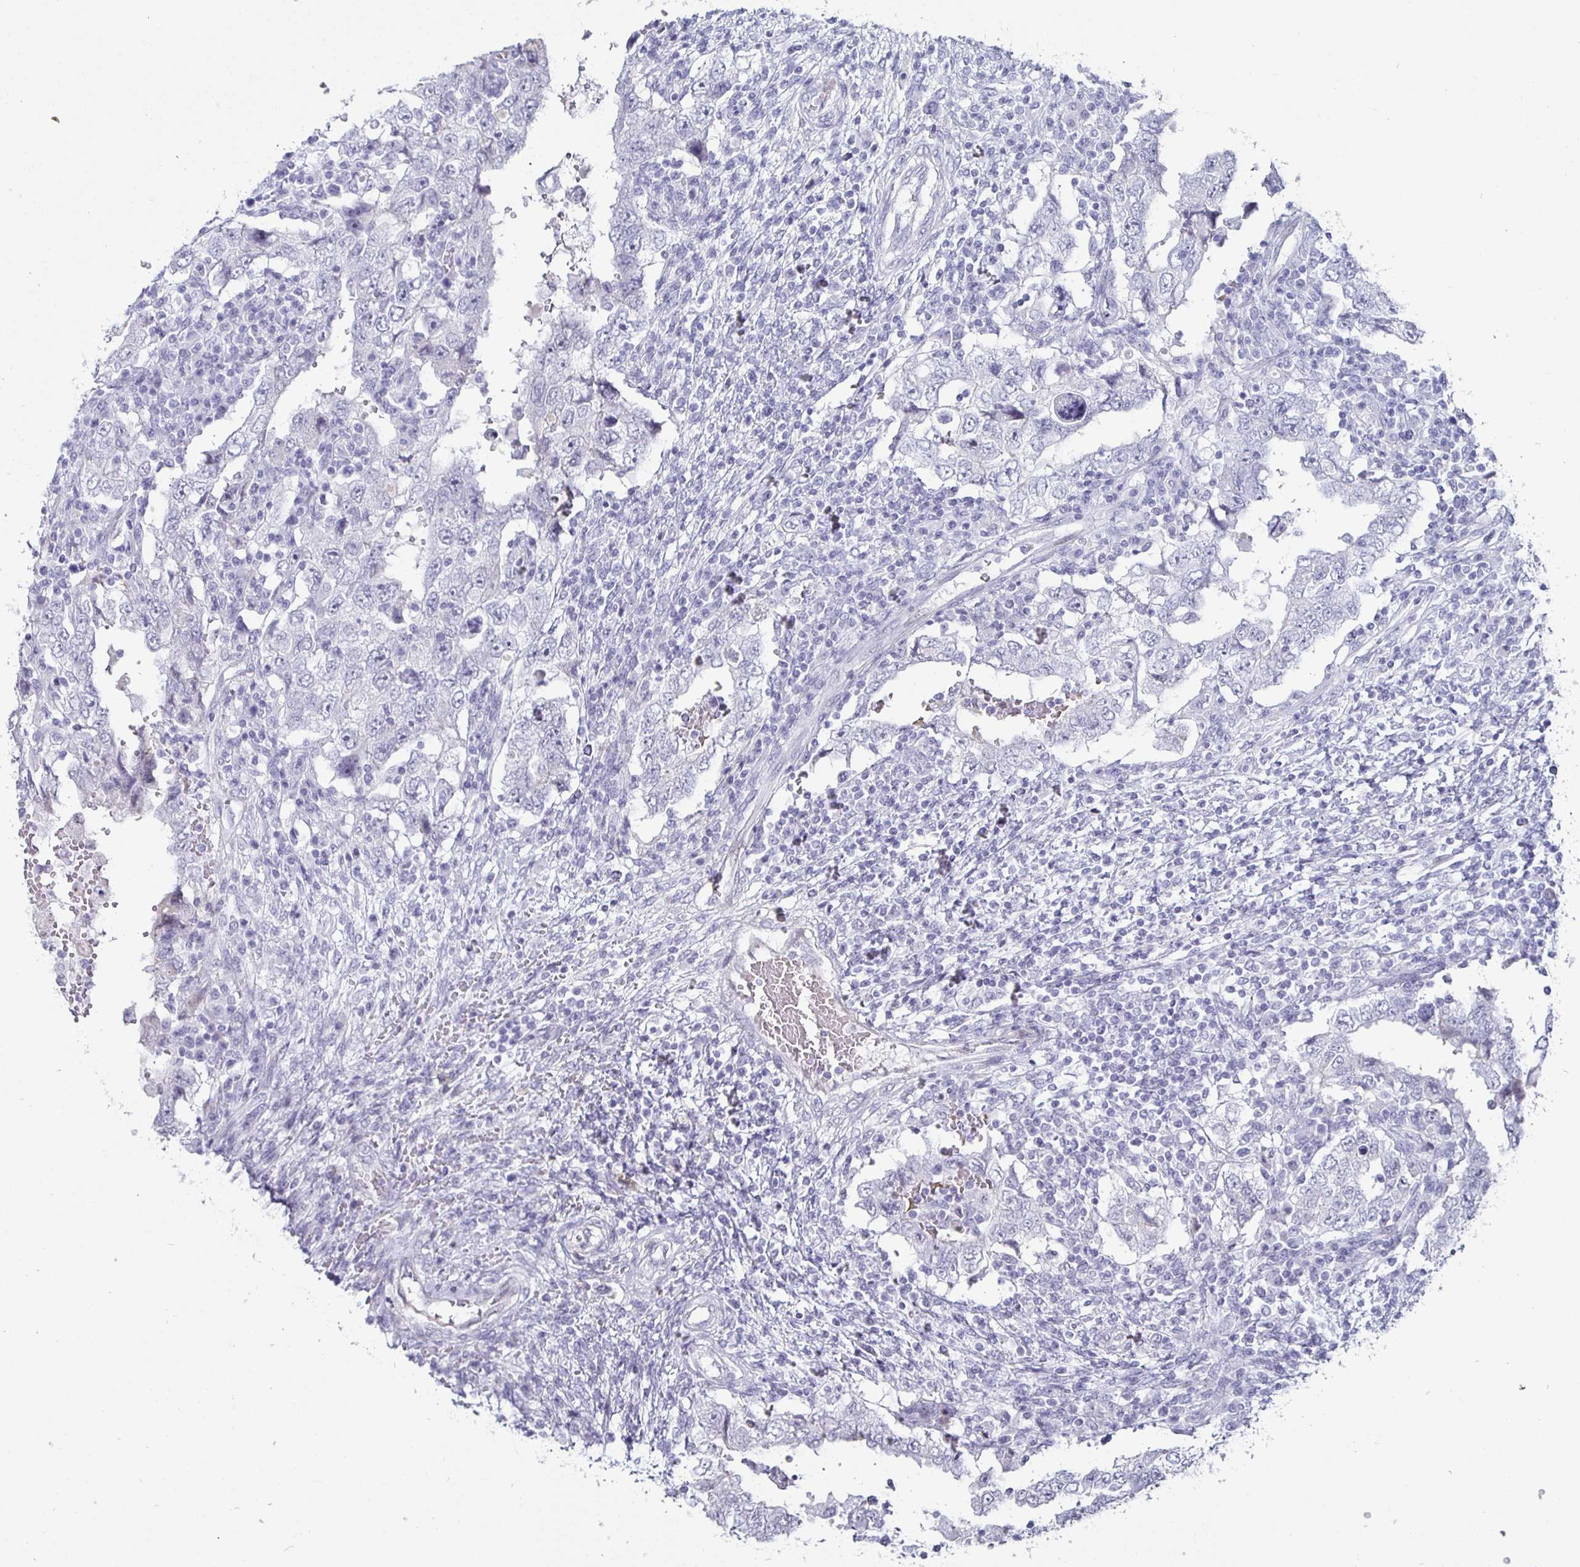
{"staining": {"intensity": "negative", "quantity": "none", "location": "none"}, "tissue": "testis cancer", "cell_type": "Tumor cells", "image_type": "cancer", "snomed": [{"axis": "morphology", "description": "Carcinoma, Embryonal, NOS"}, {"axis": "topography", "description": "Testis"}], "caption": "The micrograph shows no staining of tumor cells in testis cancer (embryonal carcinoma).", "gene": "OOSP2", "patient": {"sex": "male", "age": 26}}